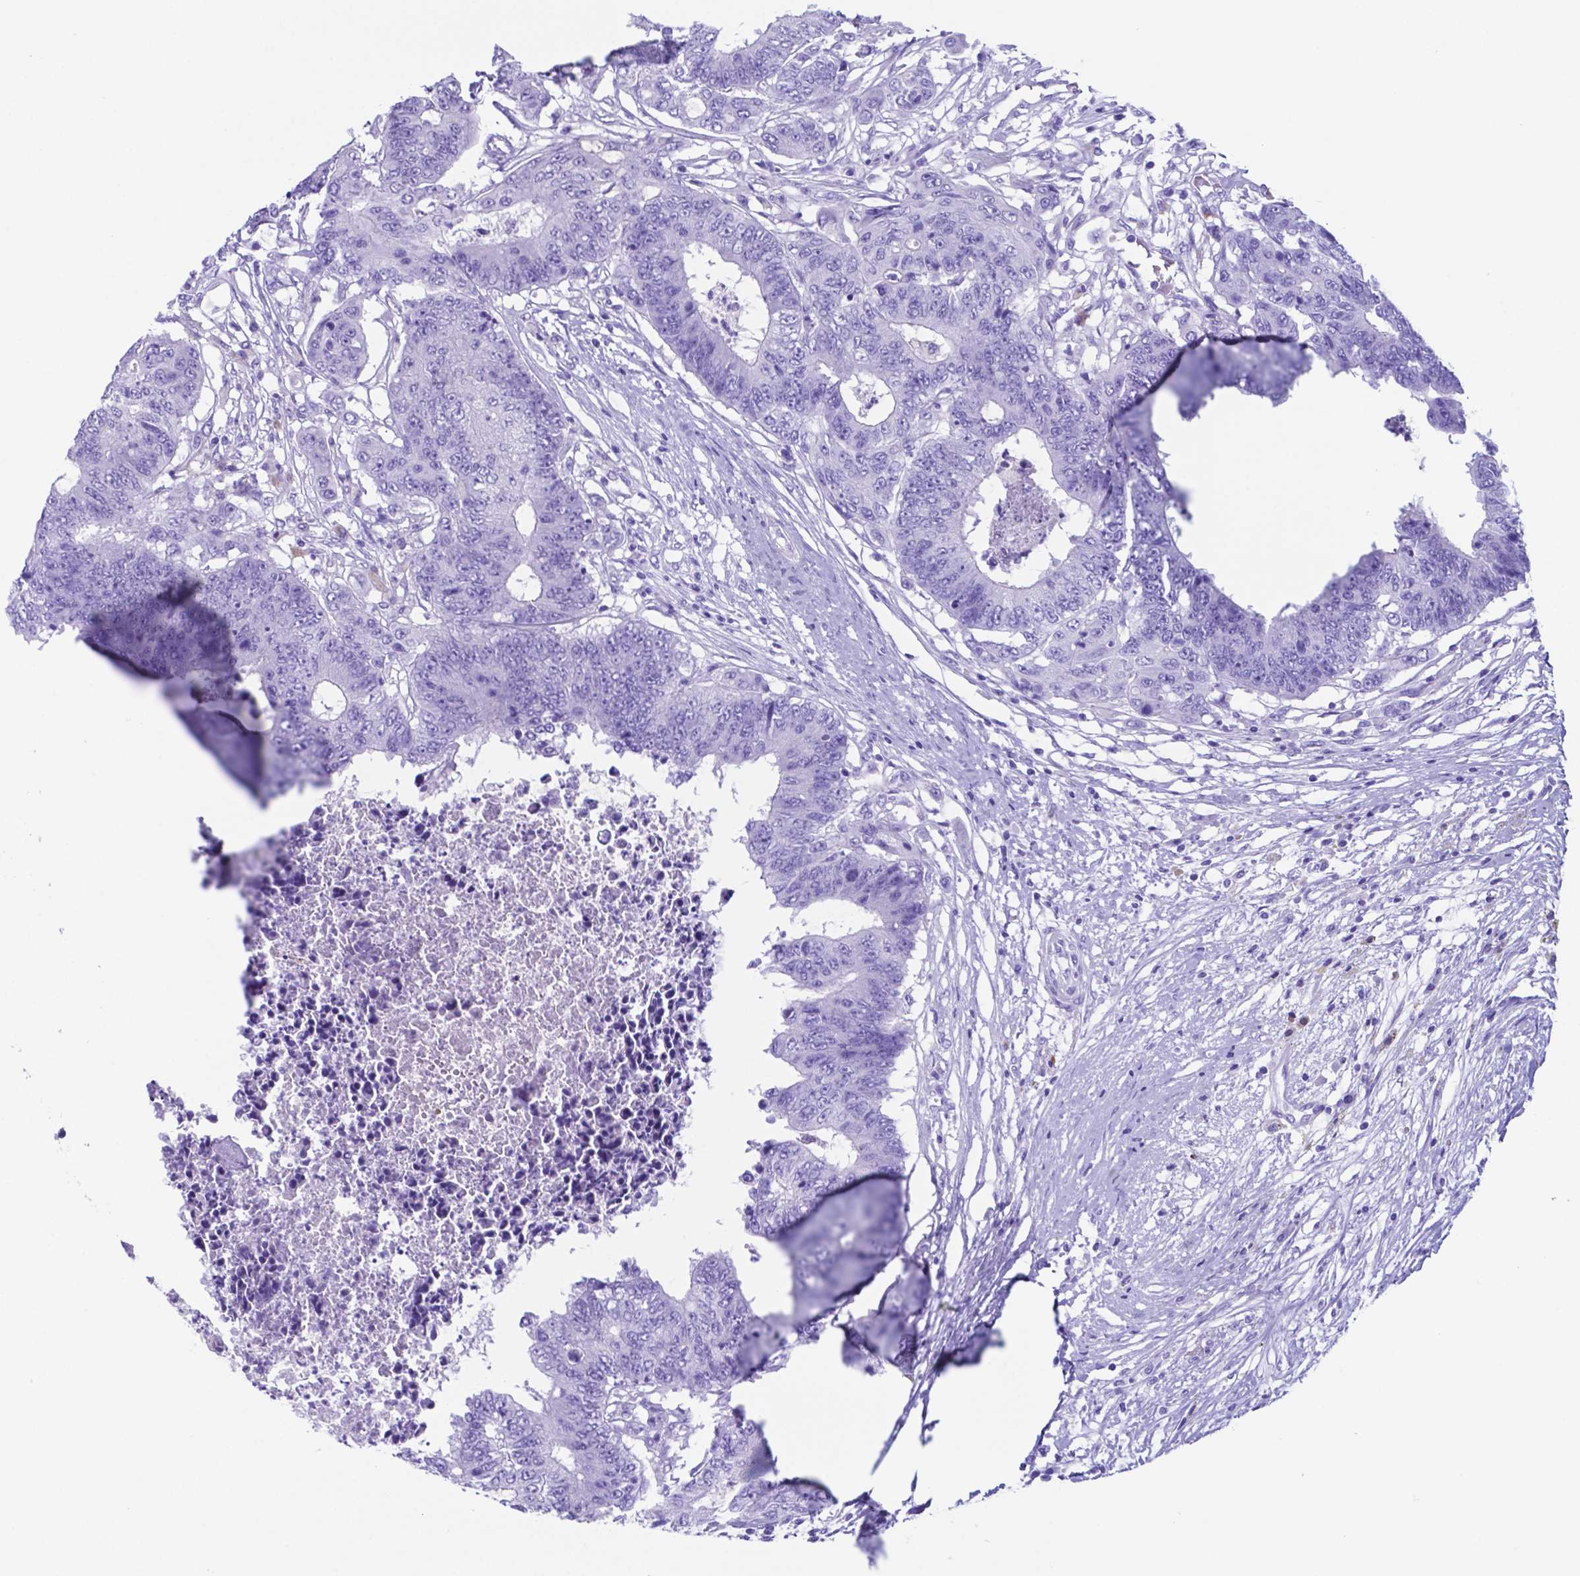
{"staining": {"intensity": "negative", "quantity": "none", "location": "none"}, "tissue": "colorectal cancer", "cell_type": "Tumor cells", "image_type": "cancer", "snomed": [{"axis": "morphology", "description": "Adenocarcinoma, NOS"}, {"axis": "topography", "description": "Colon"}], "caption": "This is a image of immunohistochemistry staining of colorectal adenocarcinoma, which shows no positivity in tumor cells.", "gene": "DNAAF8", "patient": {"sex": "female", "age": 48}}